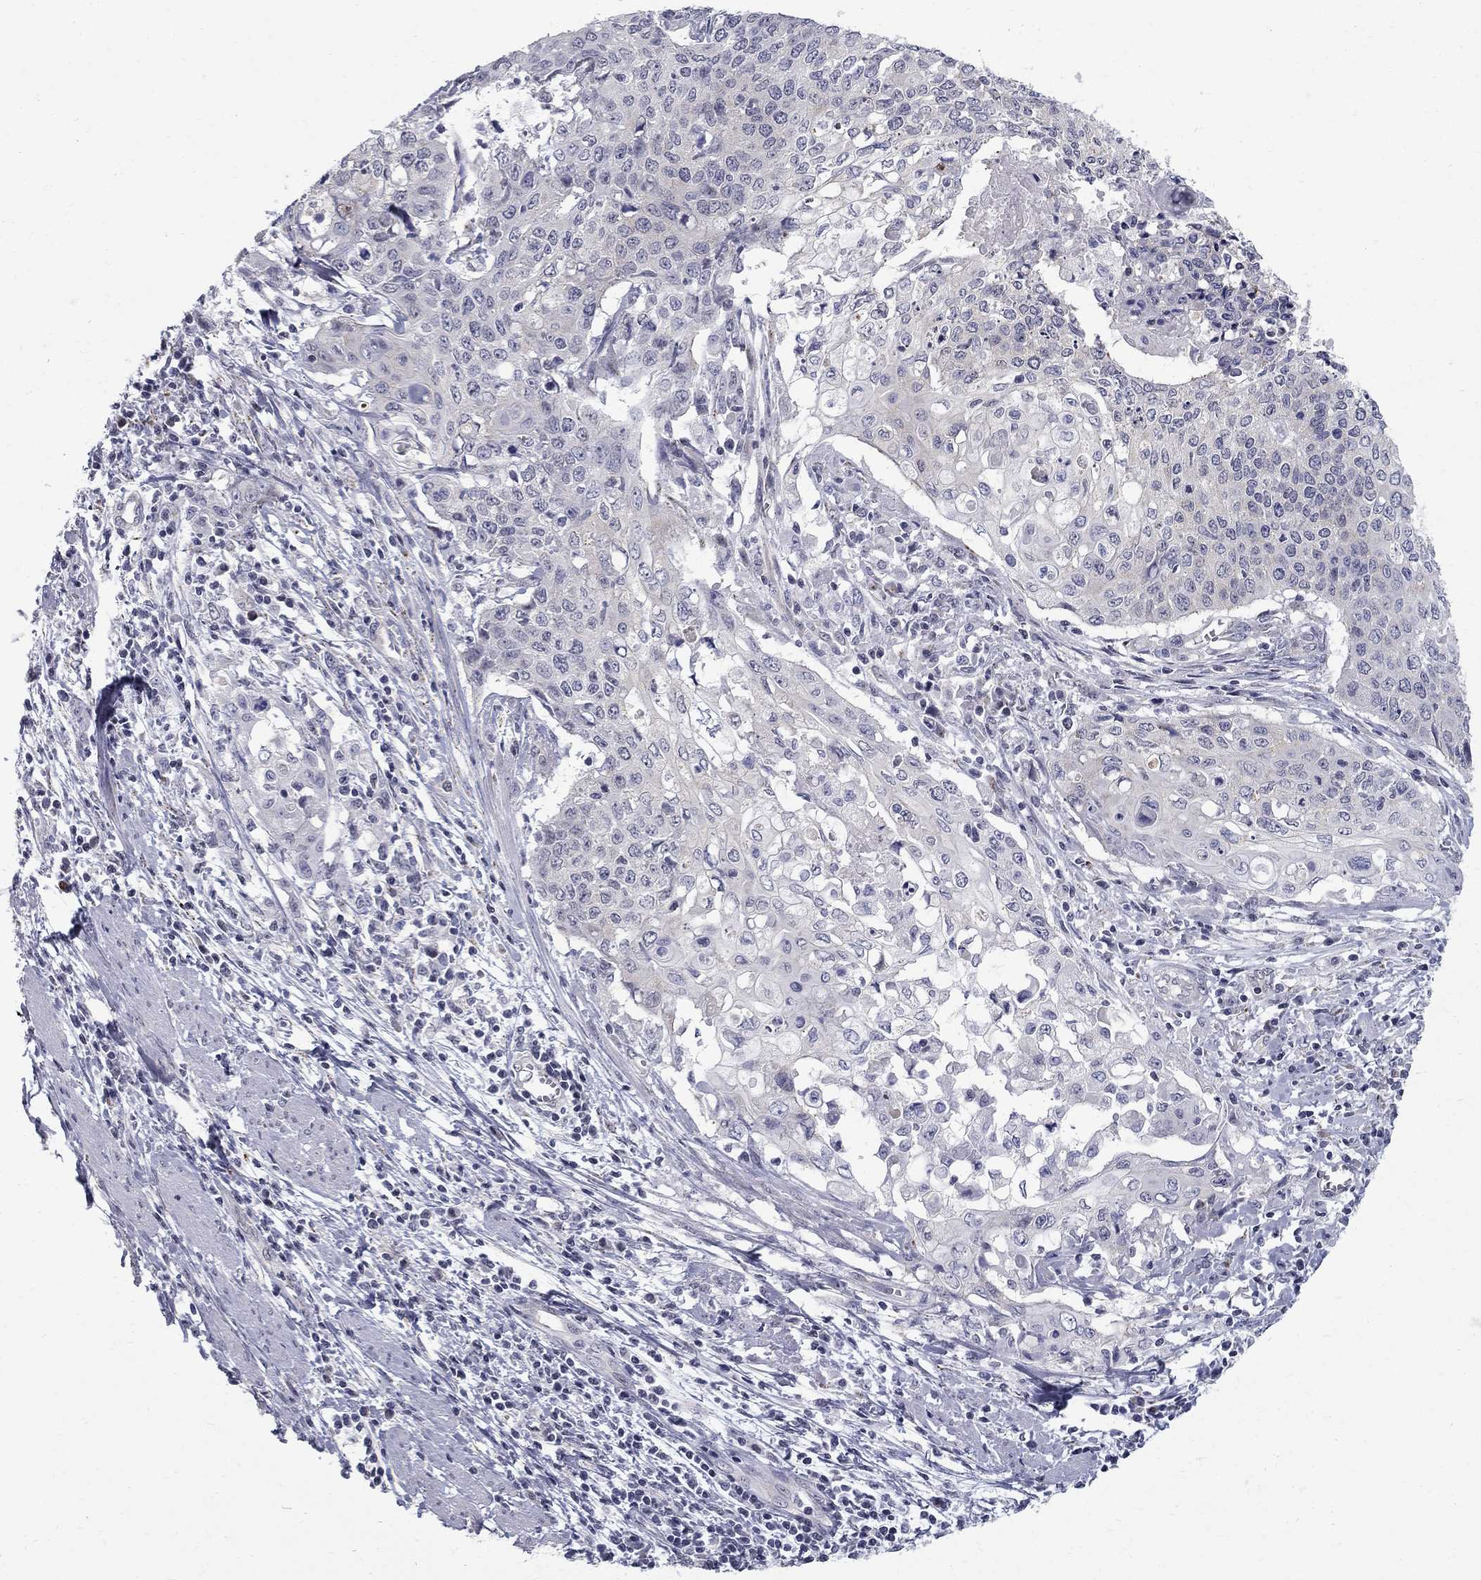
{"staining": {"intensity": "negative", "quantity": "none", "location": "none"}, "tissue": "cervical cancer", "cell_type": "Tumor cells", "image_type": "cancer", "snomed": [{"axis": "morphology", "description": "Squamous cell carcinoma, NOS"}, {"axis": "topography", "description": "Cervix"}], "caption": "Squamous cell carcinoma (cervical) stained for a protein using IHC demonstrates no positivity tumor cells.", "gene": "CLIC6", "patient": {"sex": "female", "age": 39}}